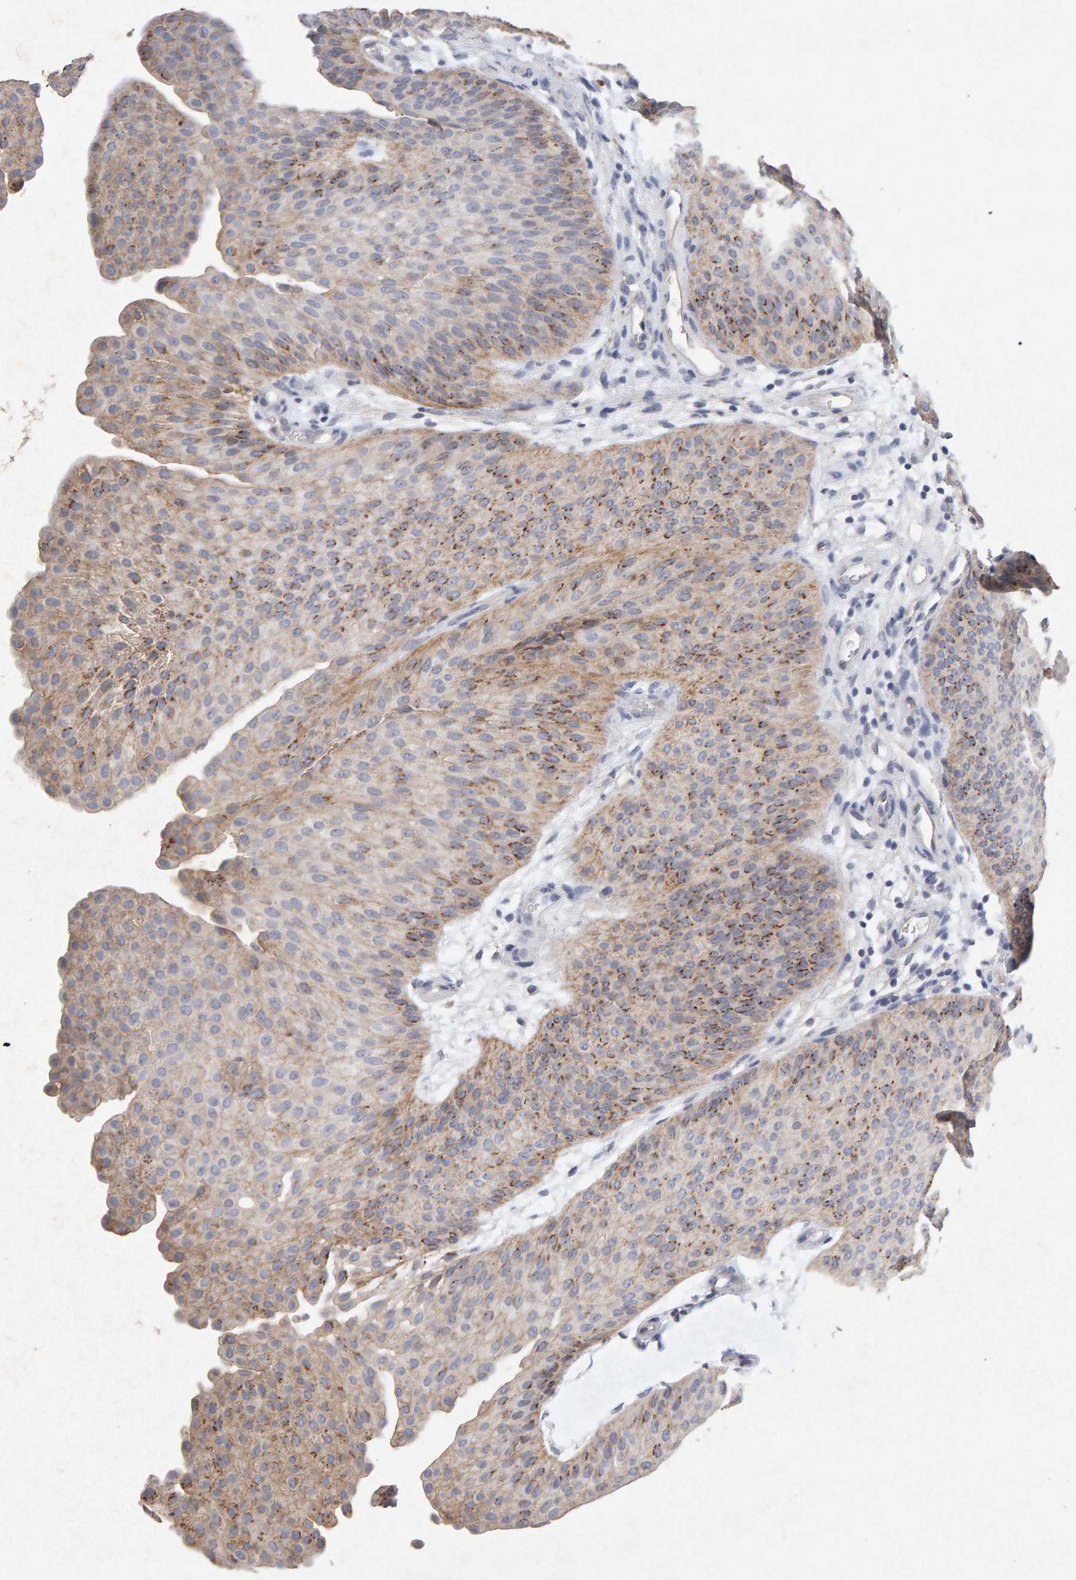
{"staining": {"intensity": "moderate", "quantity": ">75%", "location": "cytoplasmic/membranous"}, "tissue": "urothelial cancer", "cell_type": "Tumor cells", "image_type": "cancer", "snomed": [{"axis": "morphology", "description": "Urothelial carcinoma, Low grade"}, {"axis": "topography", "description": "Urinary bladder"}], "caption": "A brown stain shows moderate cytoplasmic/membranous expression of a protein in low-grade urothelial carcinoma tumor cells.", "gene": "PTPRM", "patient": {"sex": "female", "age": 60}}